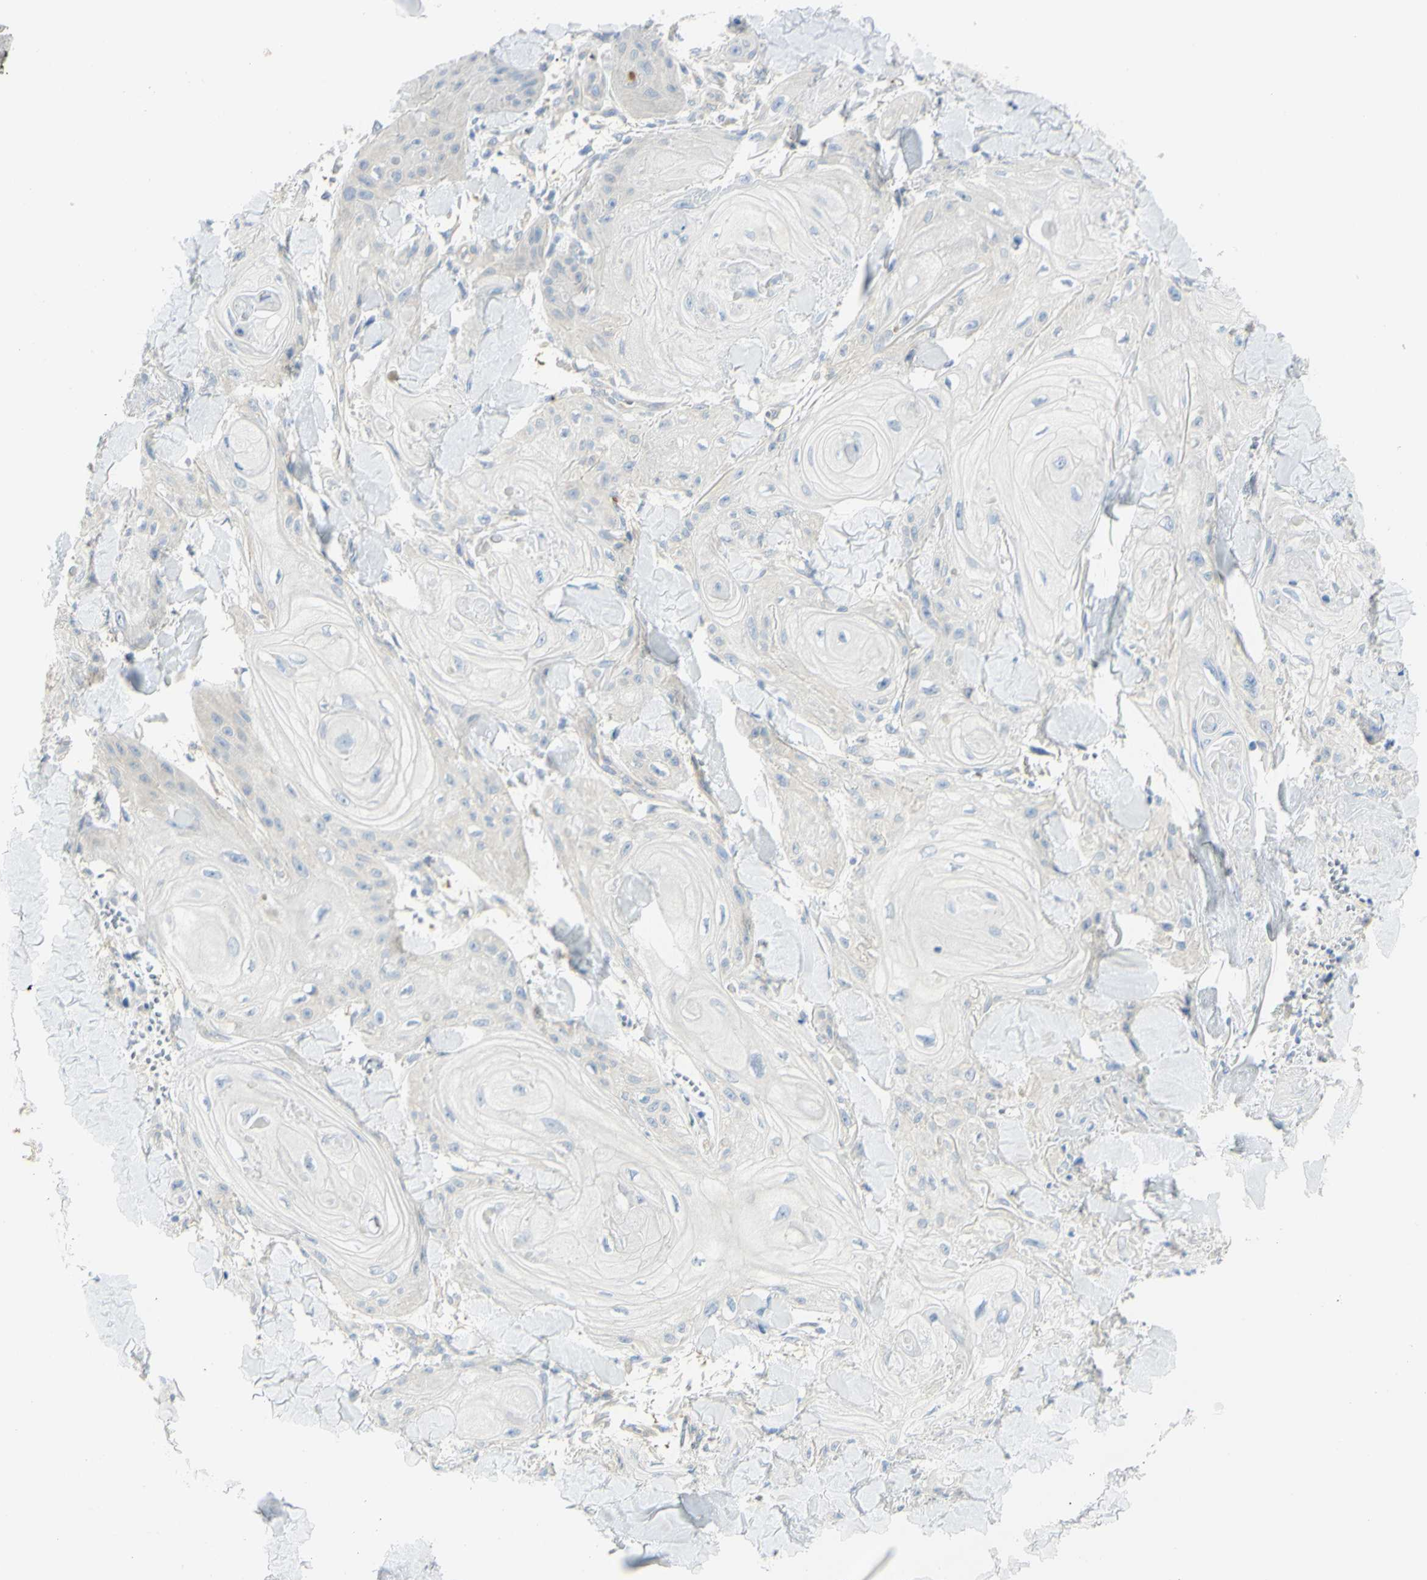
{"staining": {"intensity": "negative", "quantity": "none", "location": "none"}, "tissue": "skin cancer", "cell_type": "Tumor cells", "image_type": "cancer", "snomed": [{"axis": "morphology", "description": "Squamous cell carcinoma, NOS"}, {"axis": "topography", "description": "Skin"}], "caption": "DAB (3,3'-diaminobenzidine) immunohistochemical staining of skin squamous cell carcinoma demonstrates no significant positivity in tumor cells. The staining was performed using DAB (3,3'-diaminobenzidine) to visualize the protein expression in brown, while the nuclei were stained in blue with hematoxylin (Magnification: 20x).", "gene": "GCNT3", "patient": {"sex": "male", "age": 74}}